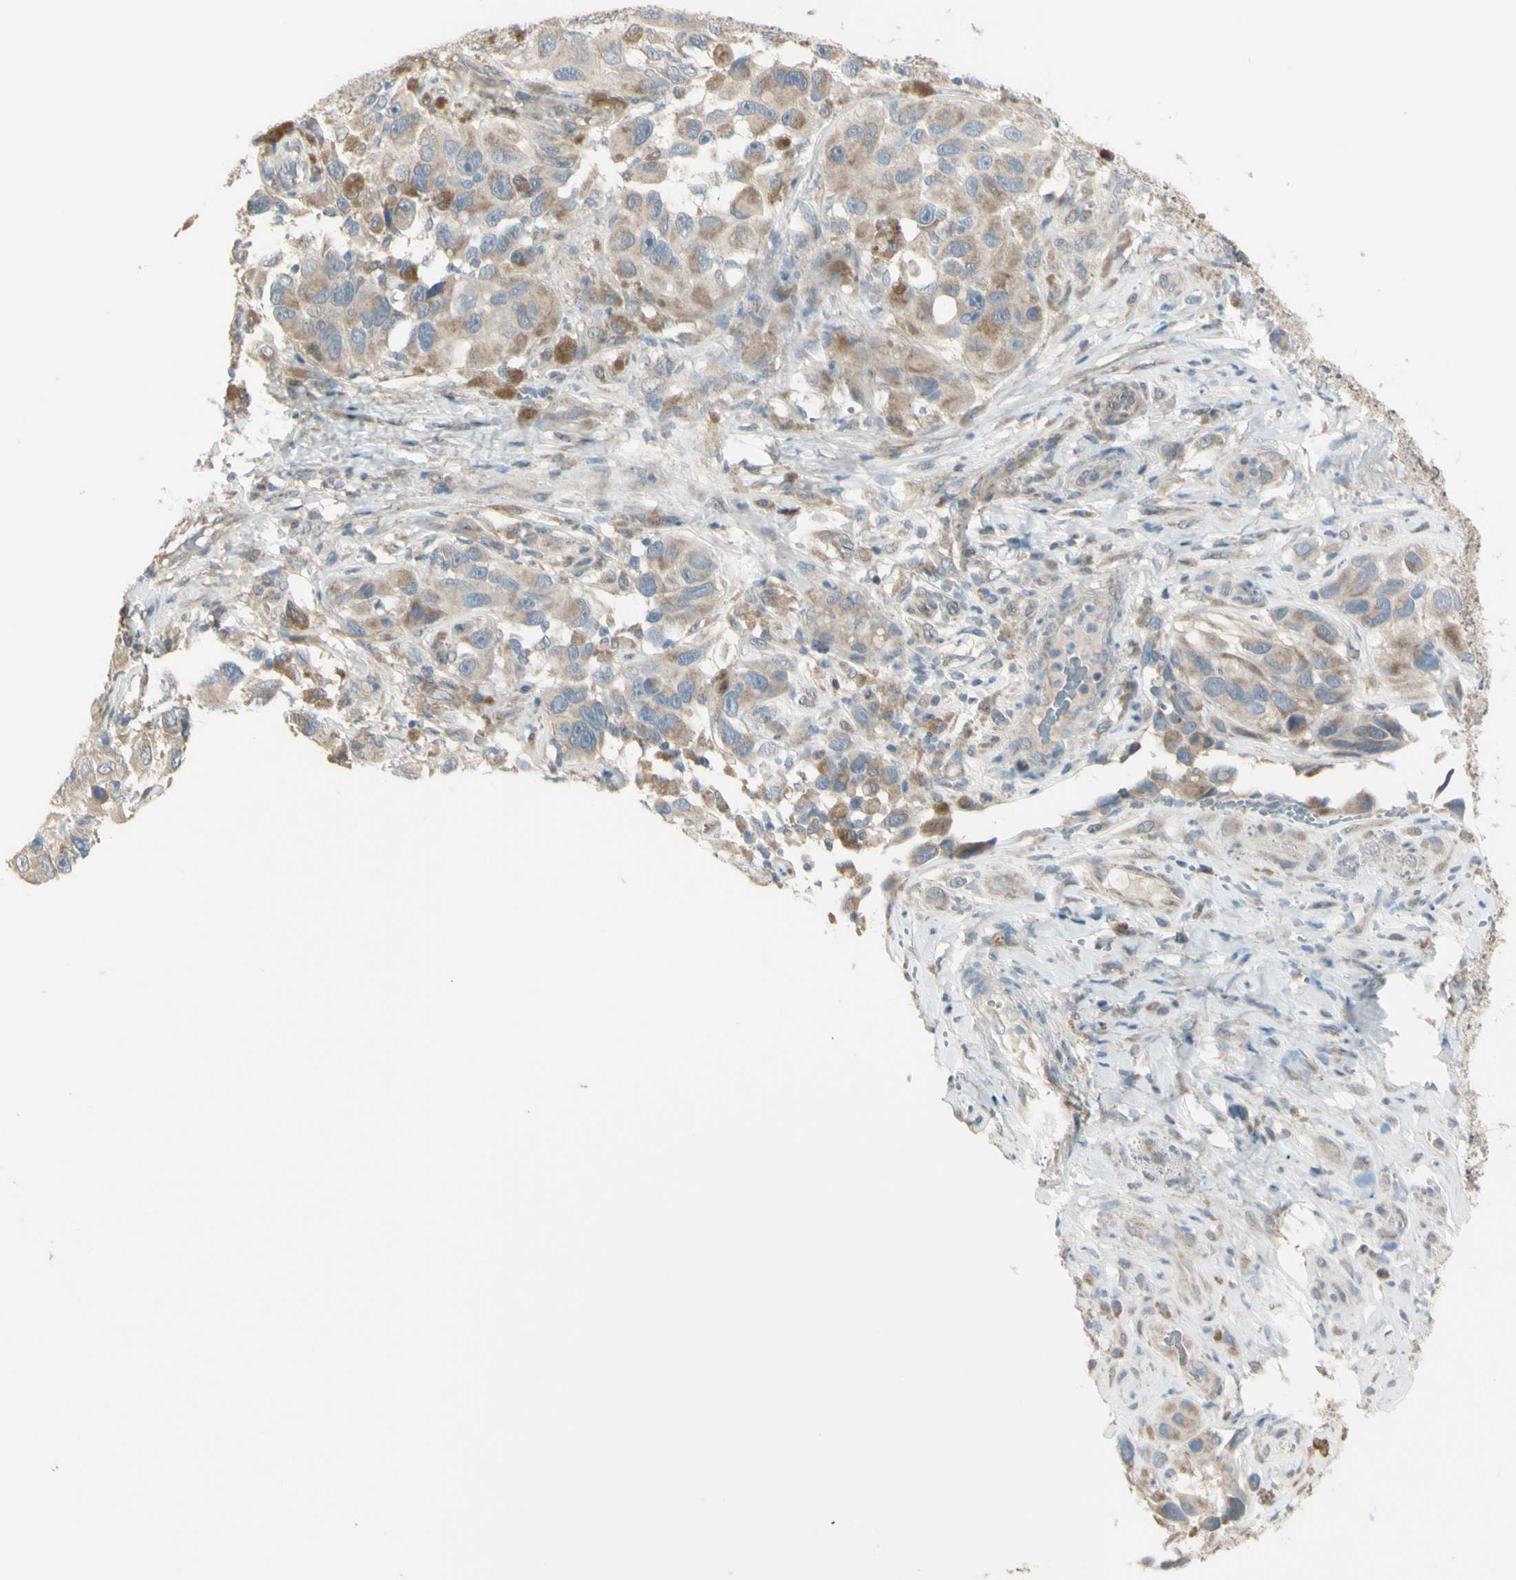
{"staining": {"intensity": "weak", "quantity": "25%-75%", "location": "cytoplasmic/membranous"}, "tissue": "melanoma", "cell_type": "Tumor cells", "image_type": "cancer", "snomed": [{"axis": "morphology", "description": "Malignant melanoma, NOS"}, {"axis": "topography", "description": "Skin"}], "caption": "Protein staining of melanoma tissue demonstrates weak cytoplasmic/membranous expression in approximately 25%-75% of tumor cells.", "gene": "NAXD", "patient": {"sex": "female", "age": 73}}